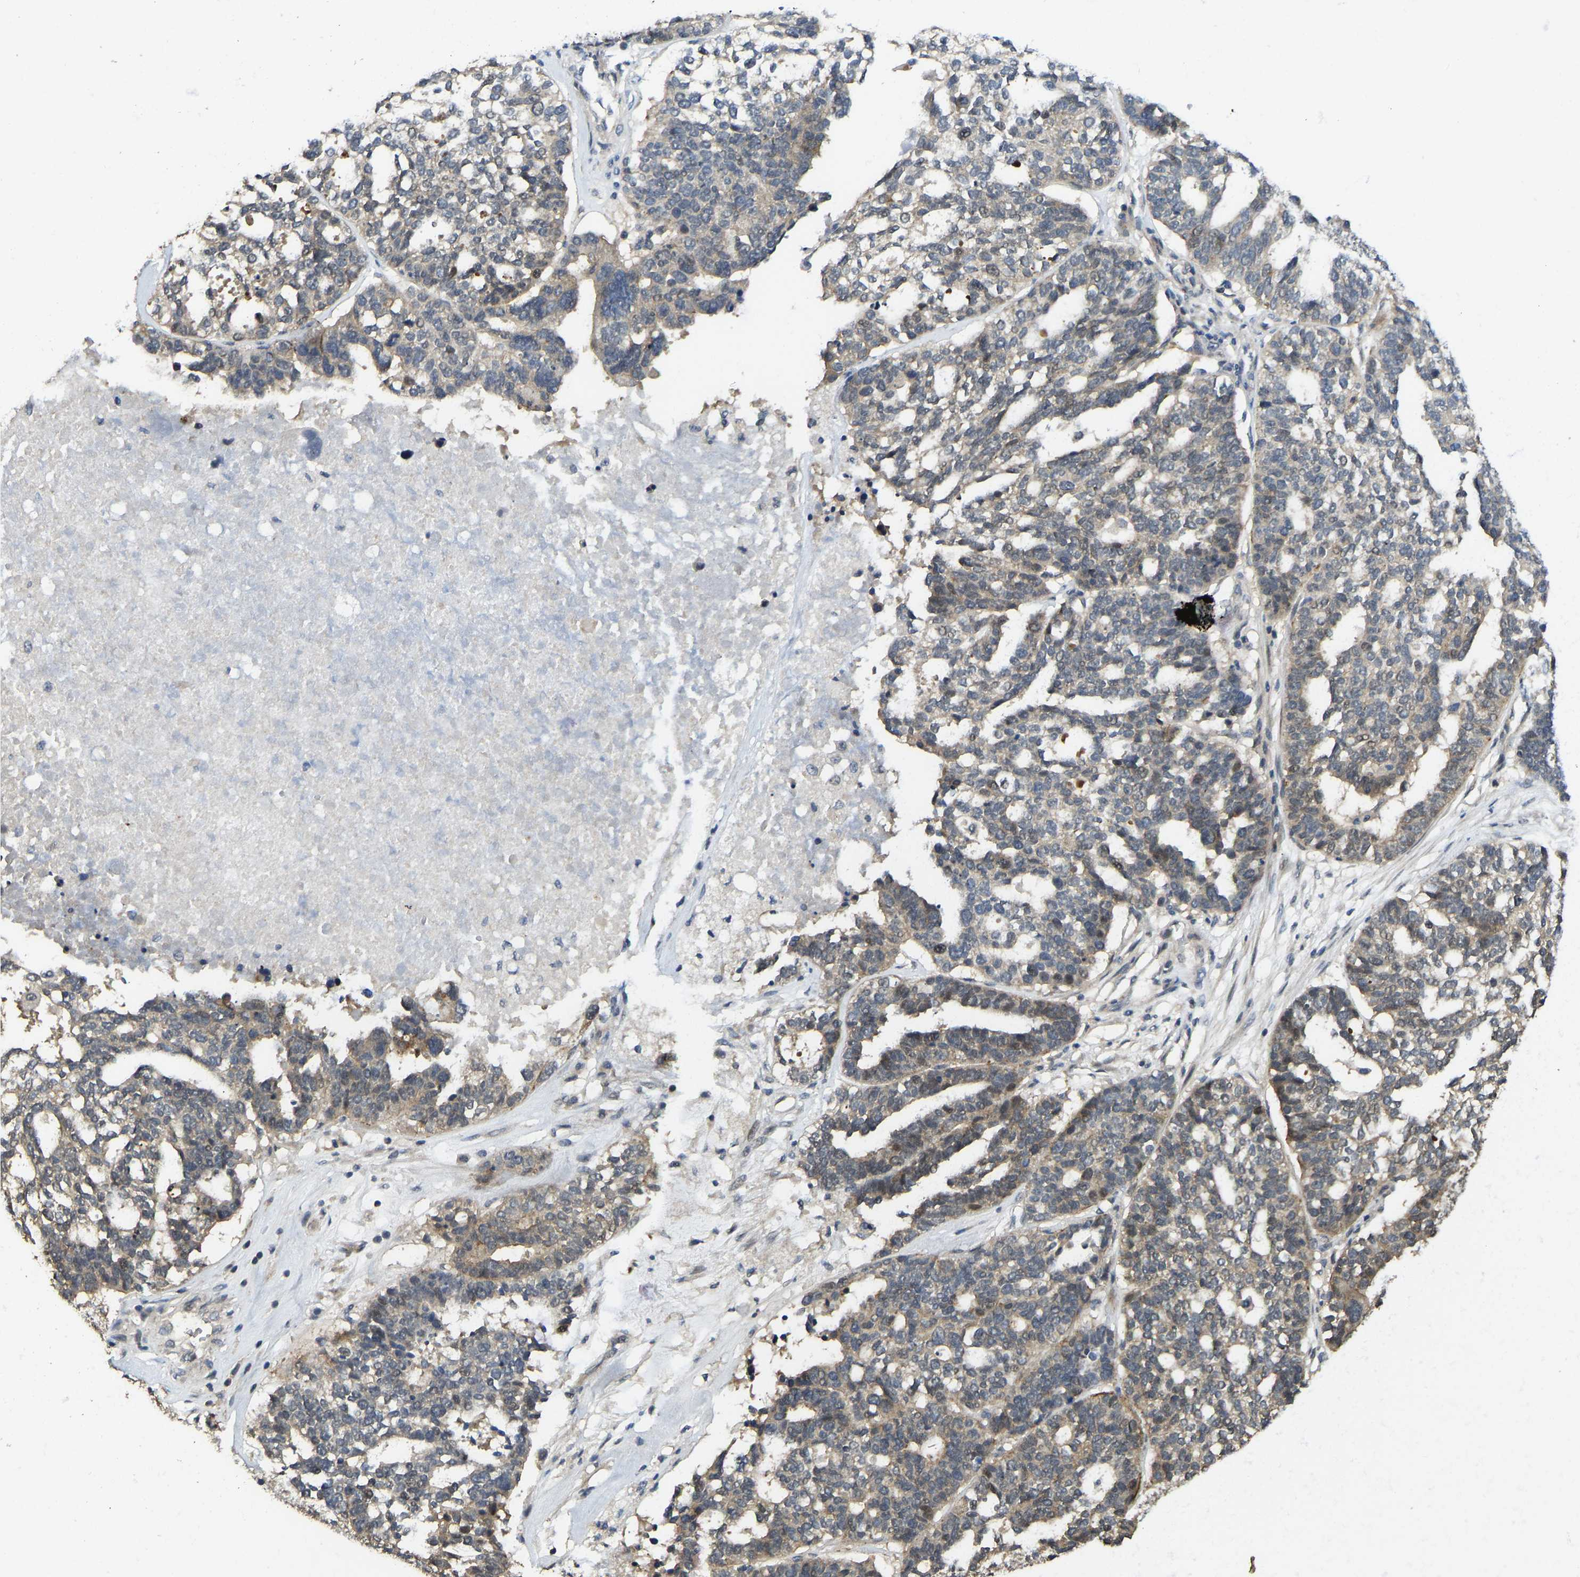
{"staining": {"intensity": "moderate", "quantity": "25%-75%", "location": "cytoplasmic/membranous"}, "tissue": "ovarian cancer", "cell_type": "Tumor cells", "image_type": "cancer", "snomed": [{"axis": "morphology", "description": "Cystadenocarcinoma, serous, NOS"}, {"axis": "topography", "description": "Ovary"}], "caption": "Protein staining of serous cystadenocarcinoma (ovarian) tissue reveals moderate cytoplasmic/membranous expression in about 25%-75% of tumor cells.", "gene": "NDRG3", "patient": {"sex": "female", "age": 59}}